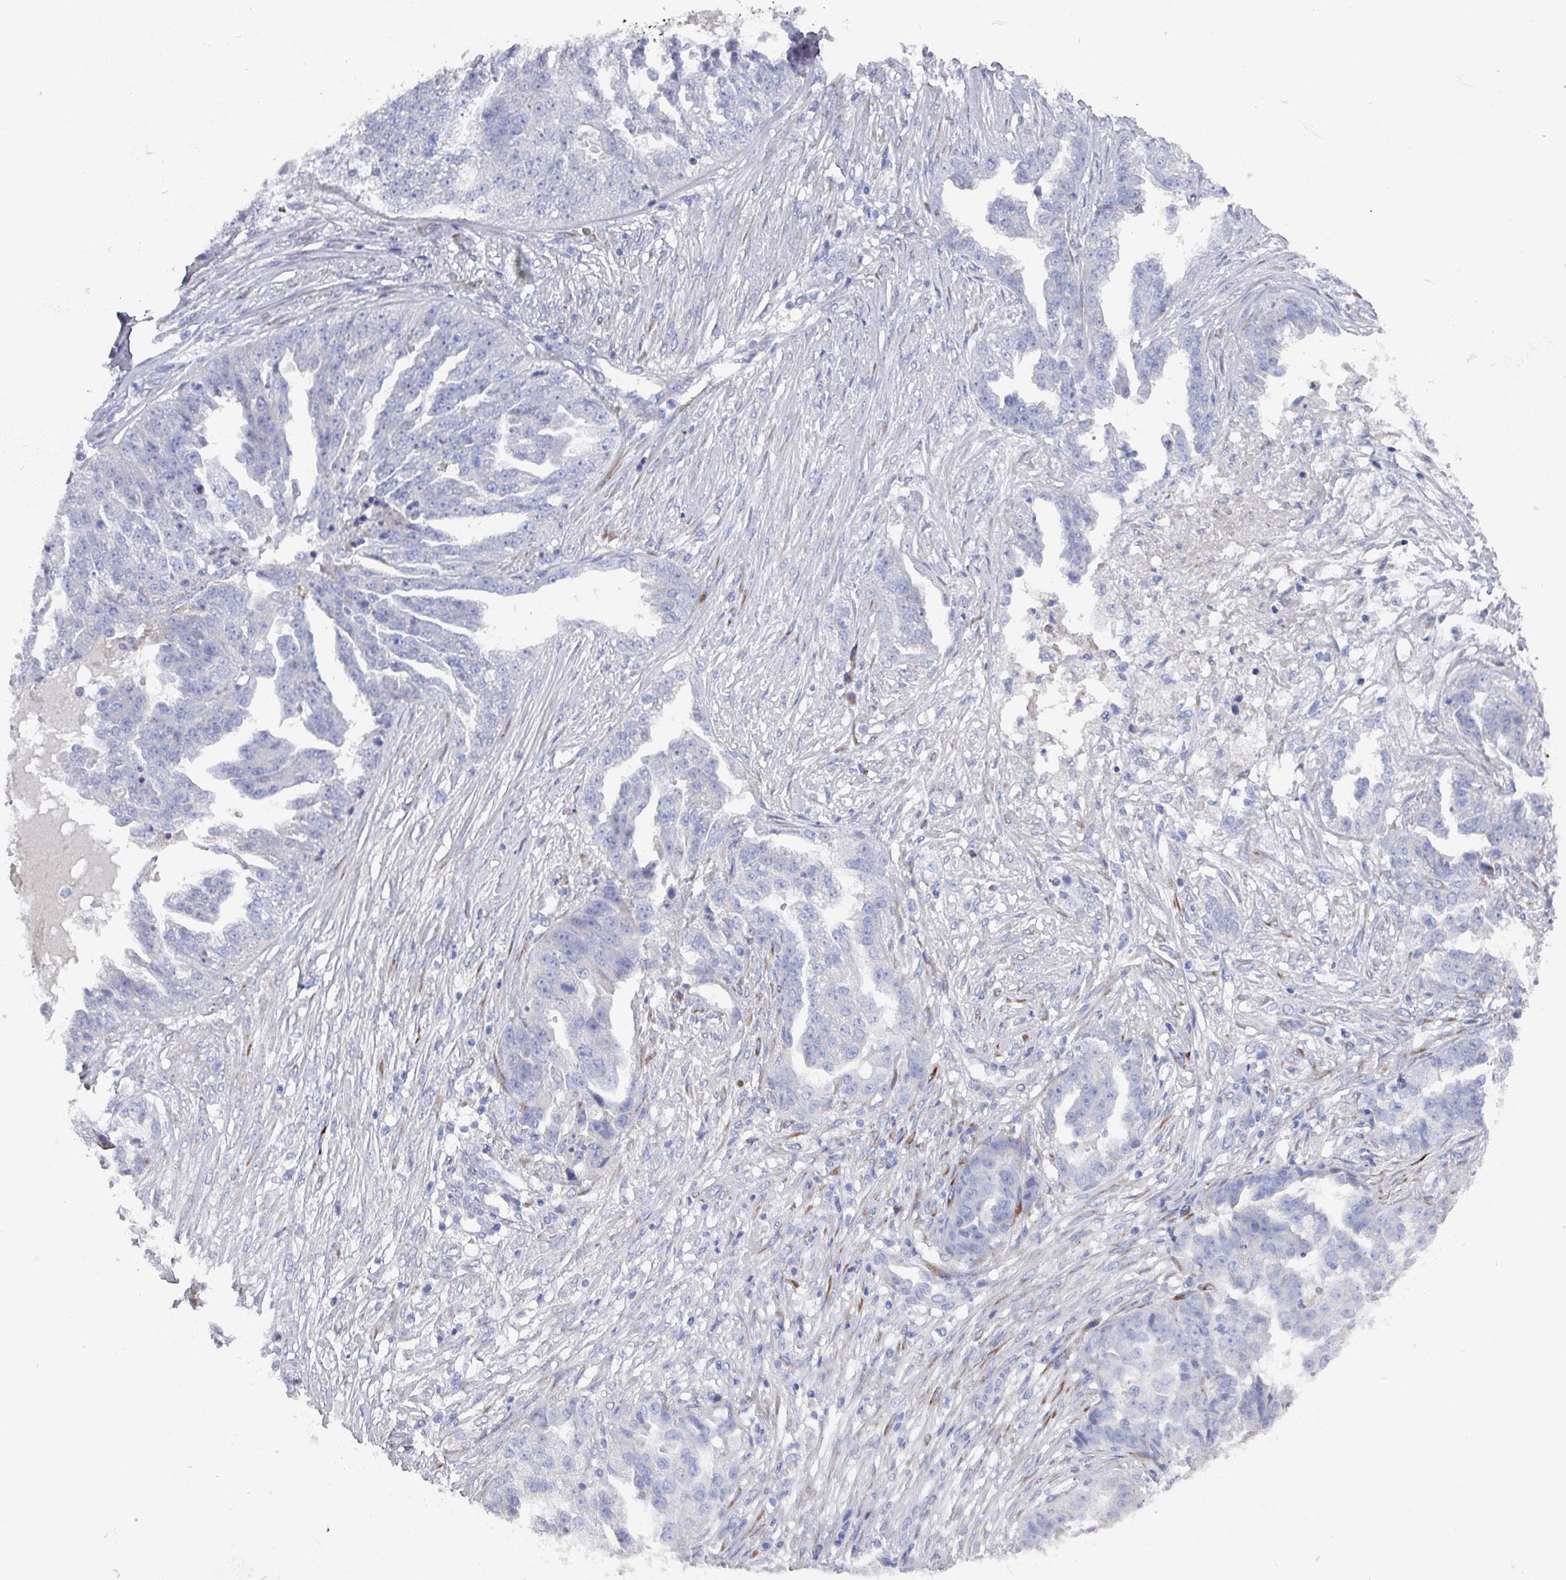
{"staining": {"intensity": "negative", "quantity": "none", "location": "none"}, "tissue": "ovarian cancer", "cell_type": "Tumor cells", "image_type": "cancer", "snomed": [{"axis": "morphology", "description": "Cystadenocarcinoma, serous, NOS"}, {"axis": "topography", "description": "Ovary"}], "caption": "An immunohistochemistry image of ovarian cancer is shown. There is no staining in tumor cells of ovarian cancer.", "gene": "DRD5", "patient": {"sex": "female", "age": 58}}